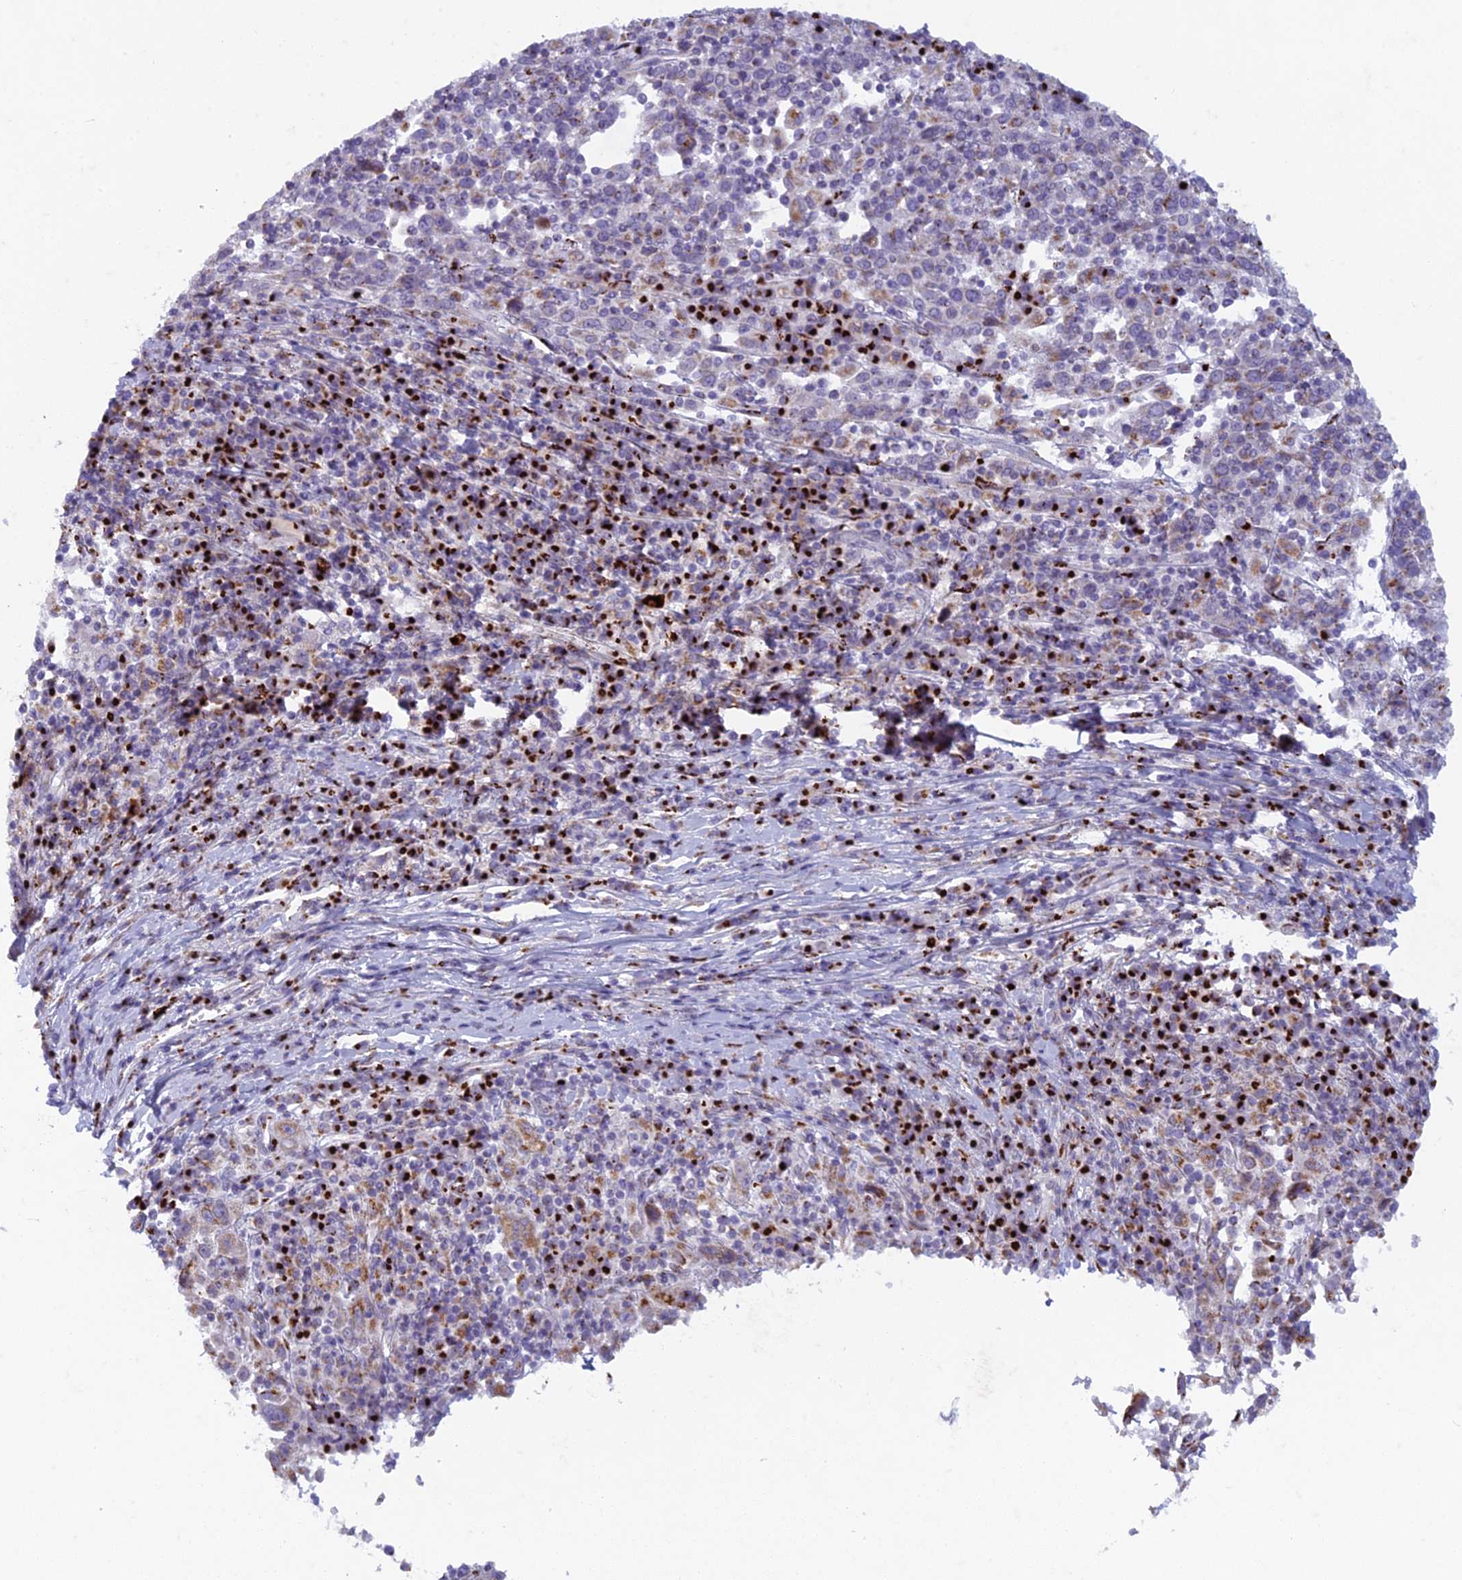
{"staining": {"intensity": "moderate", "quantity": "<25%", "location": "cytoplasmic/membranous"}, "tissue": "cervical cancer", "cell_type": "Tumor cells", "image_type": "cancer", "snomed": [{"axis": "morphology", "description": "Squamous cell carcinoma, NOS"}, {"axis": "topography", "description": "Cervix"}], "caption": "Immunohistochemistry (IHC) (DAB (3,3'-diaminobenzidine)) staining of human cervical squamous cell carcinoma demonstrates moderate cytoplasmic/membranous protein staining in about <25% of tumor cells.", "gene": "FAM3C", "patient": {"sex": "female", "age": 46}}